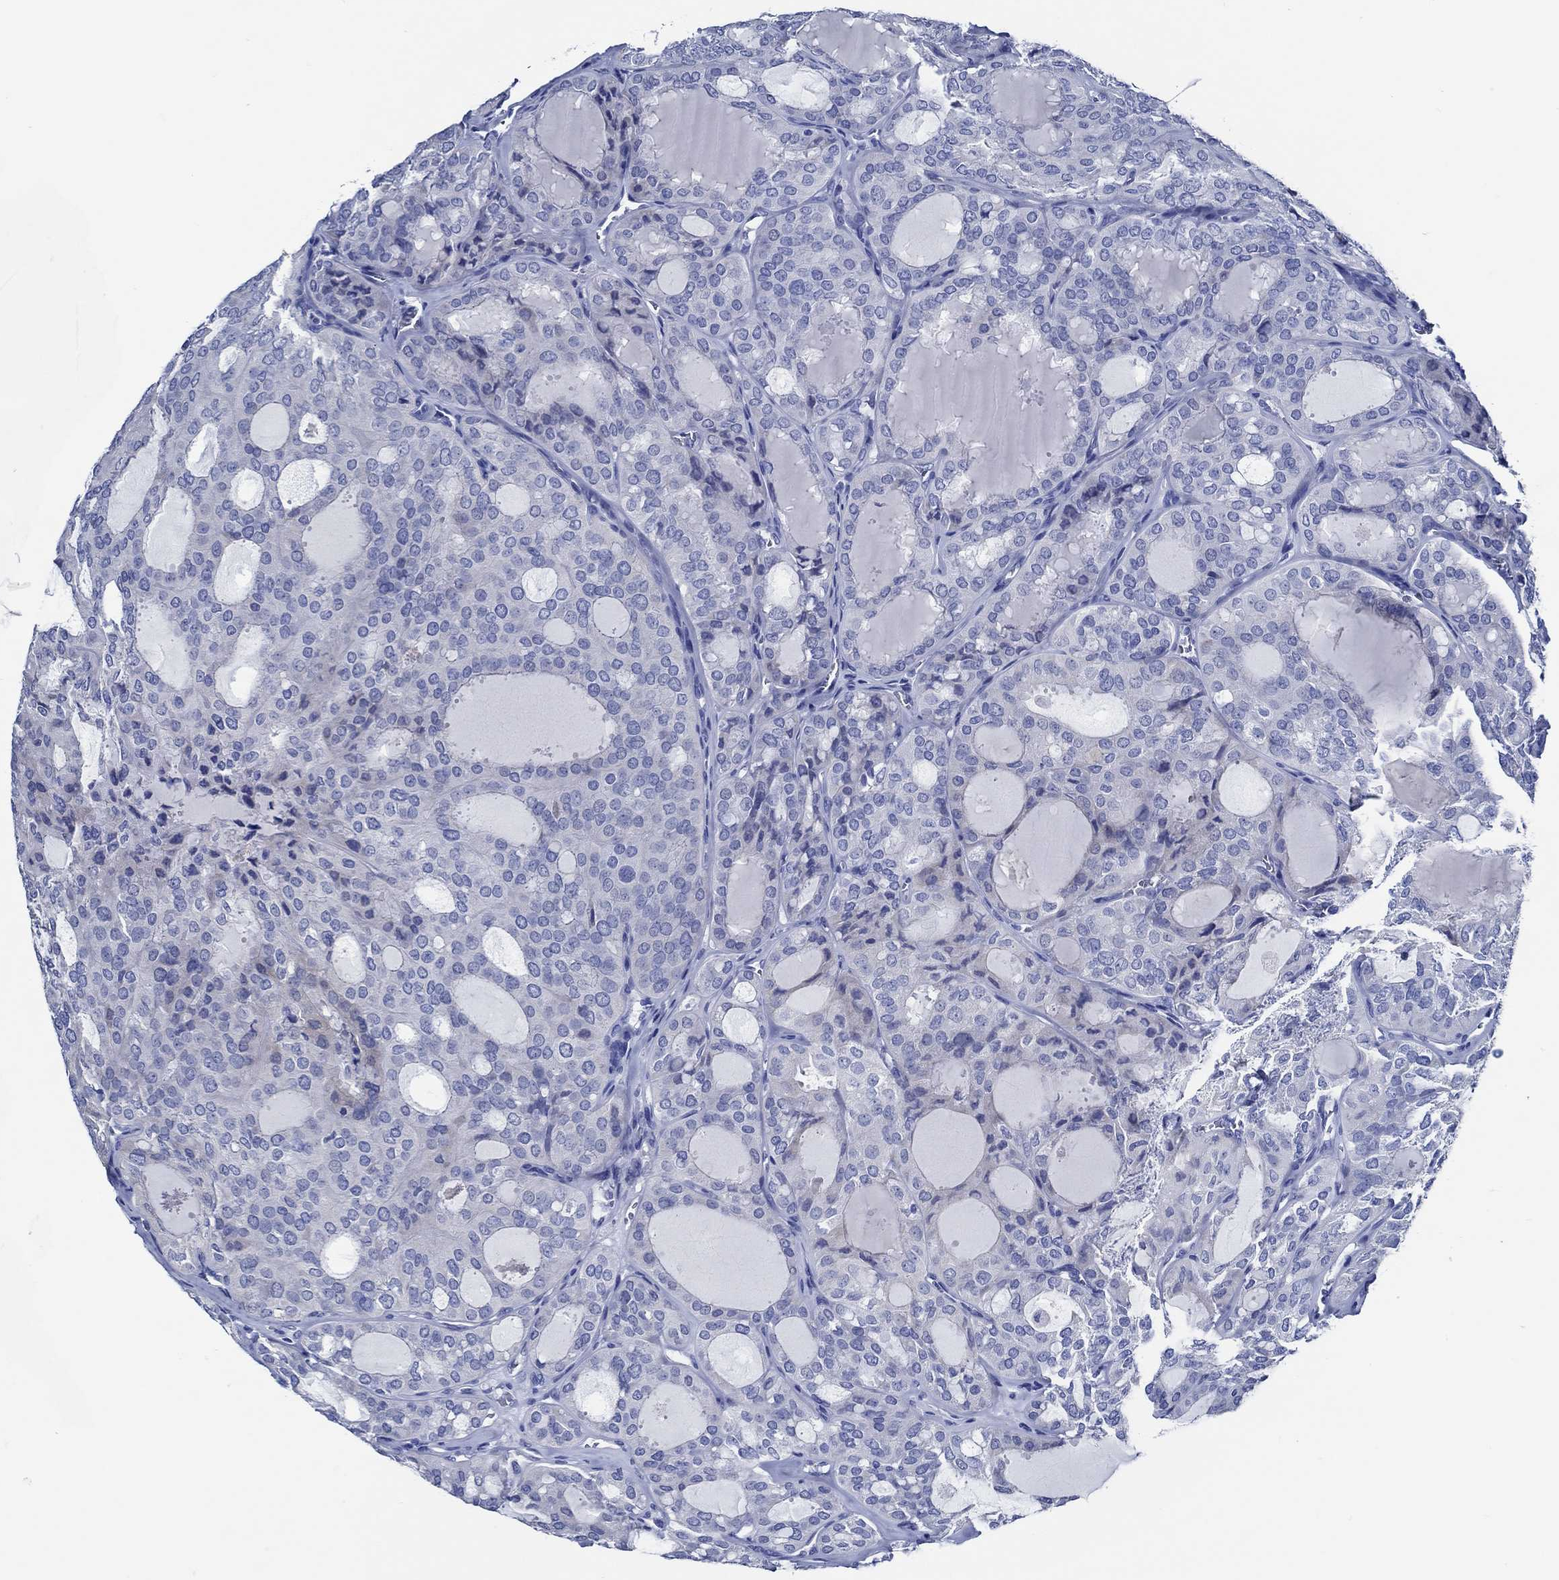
{"staining": {"intensity": "negative", "quantity": "none", "location": "none"}, "tissue": "thyroid cancer", "cell_type": "Tumor cells", "image_type": "cancer", "snomed": [{"axis": "morphology", "description": "Follicular adenoma carcinoma, NOS"}, {"axis": "topography", "description": "Thyroid gland"}], "caption": "This is an immunohistochemistry image of thyroid follicular adenoma carcinoma. There is no staining in tumor cells.", "gene": "WDR62", "patient": {"sex": "male", "age": 75}}